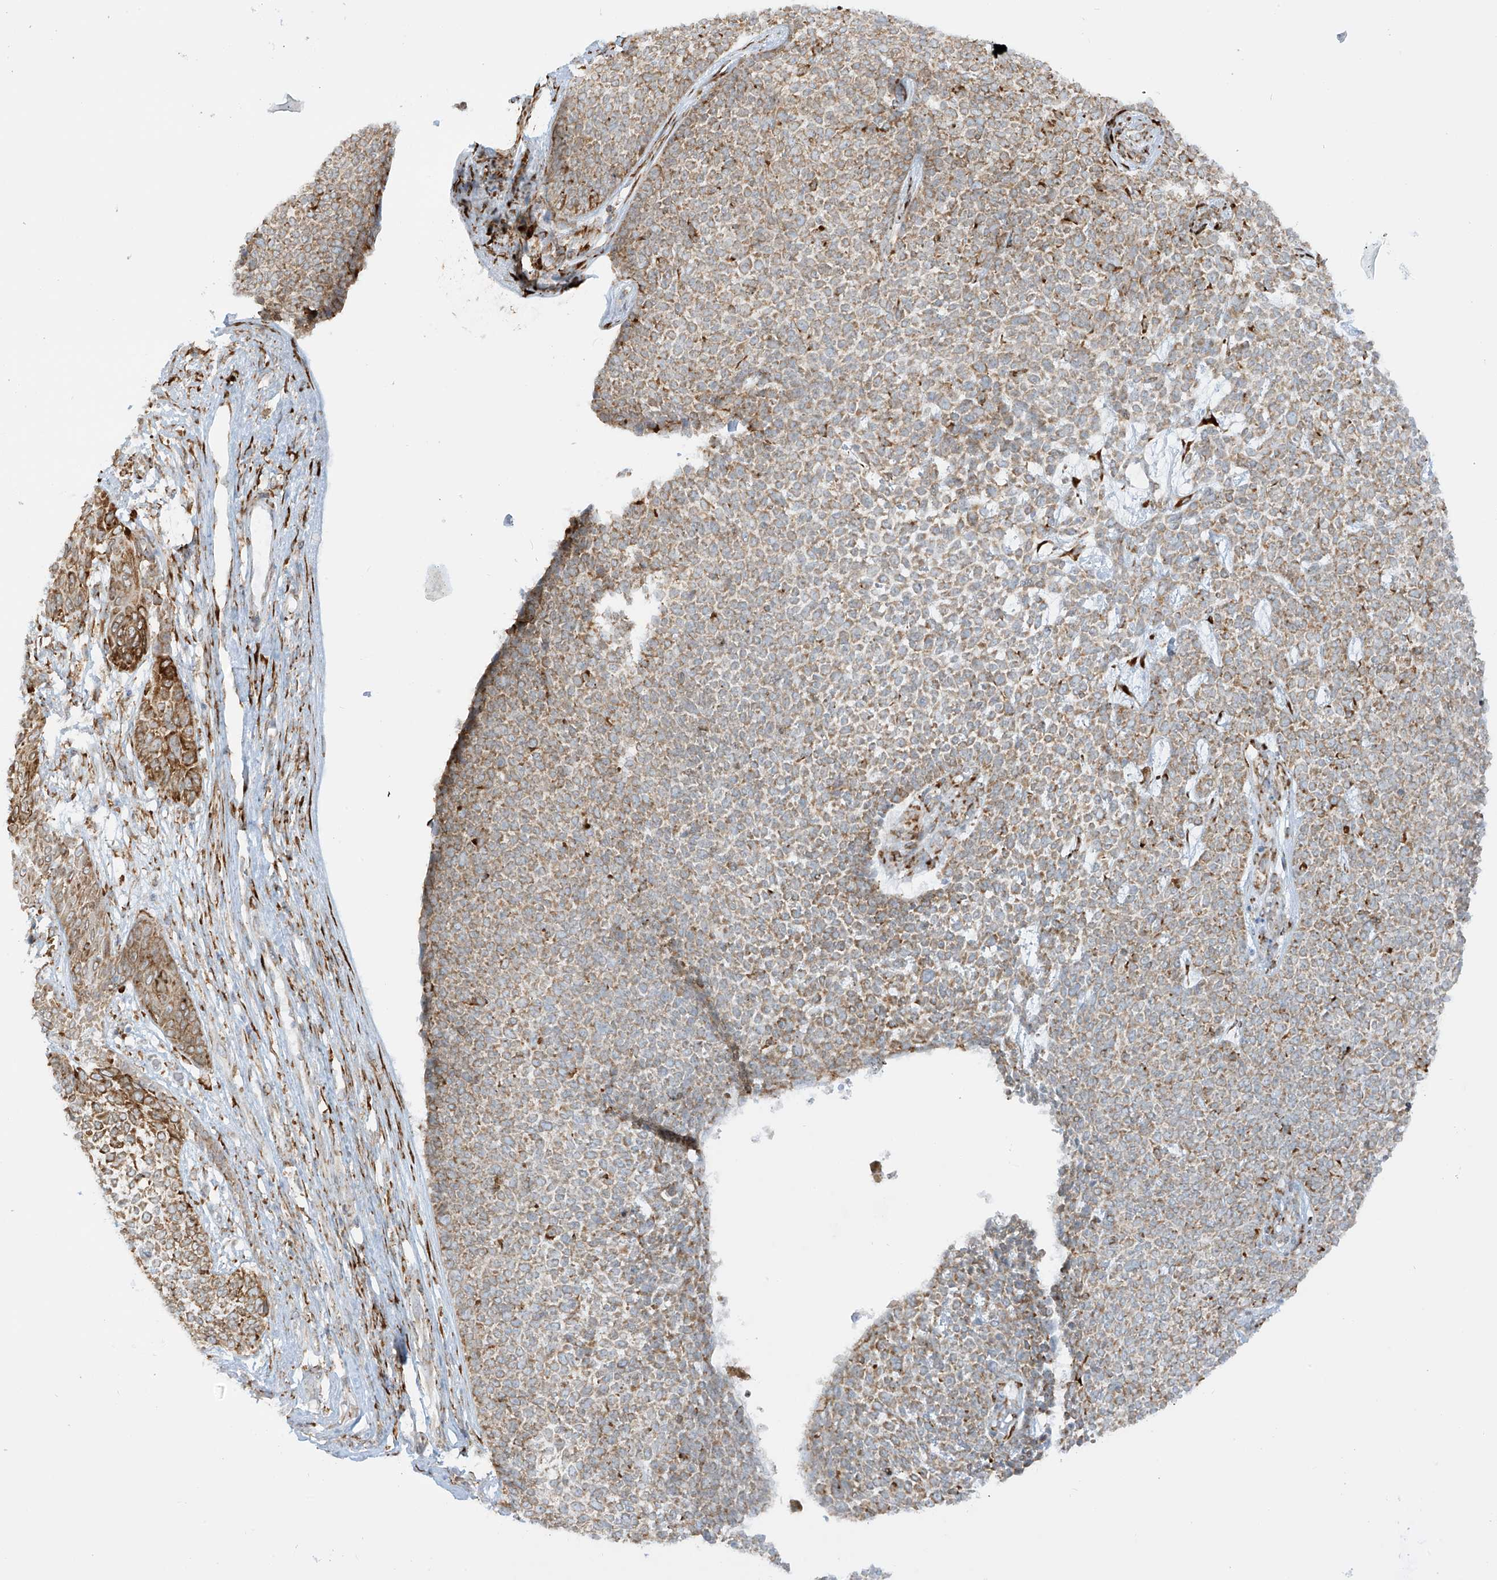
{"staining": {"intensity": "moderate", "quantity": ">75%", "location": "cytoplasmic/membranous"}, "tissue": "skin cancer", "cell_type": "Tumor cells", "image_type": "cancer", "snomed": [{"axis": "morphology", "description": "Basal cell carcinoma"}, {"axis": "topography", "description": "Skin"}], "caption": "Moderate cytoplasmic/membranous staining is seen in approximately >75% of tumor cells in skin cancer. The staining was performed using DAB to visualize the protein expression in brown, while the nuclei were stained in blue with hematoxylin (Magnification: 20x).", "gene": "LRRC59", "patient": {"sex": "female", "age": 84}}